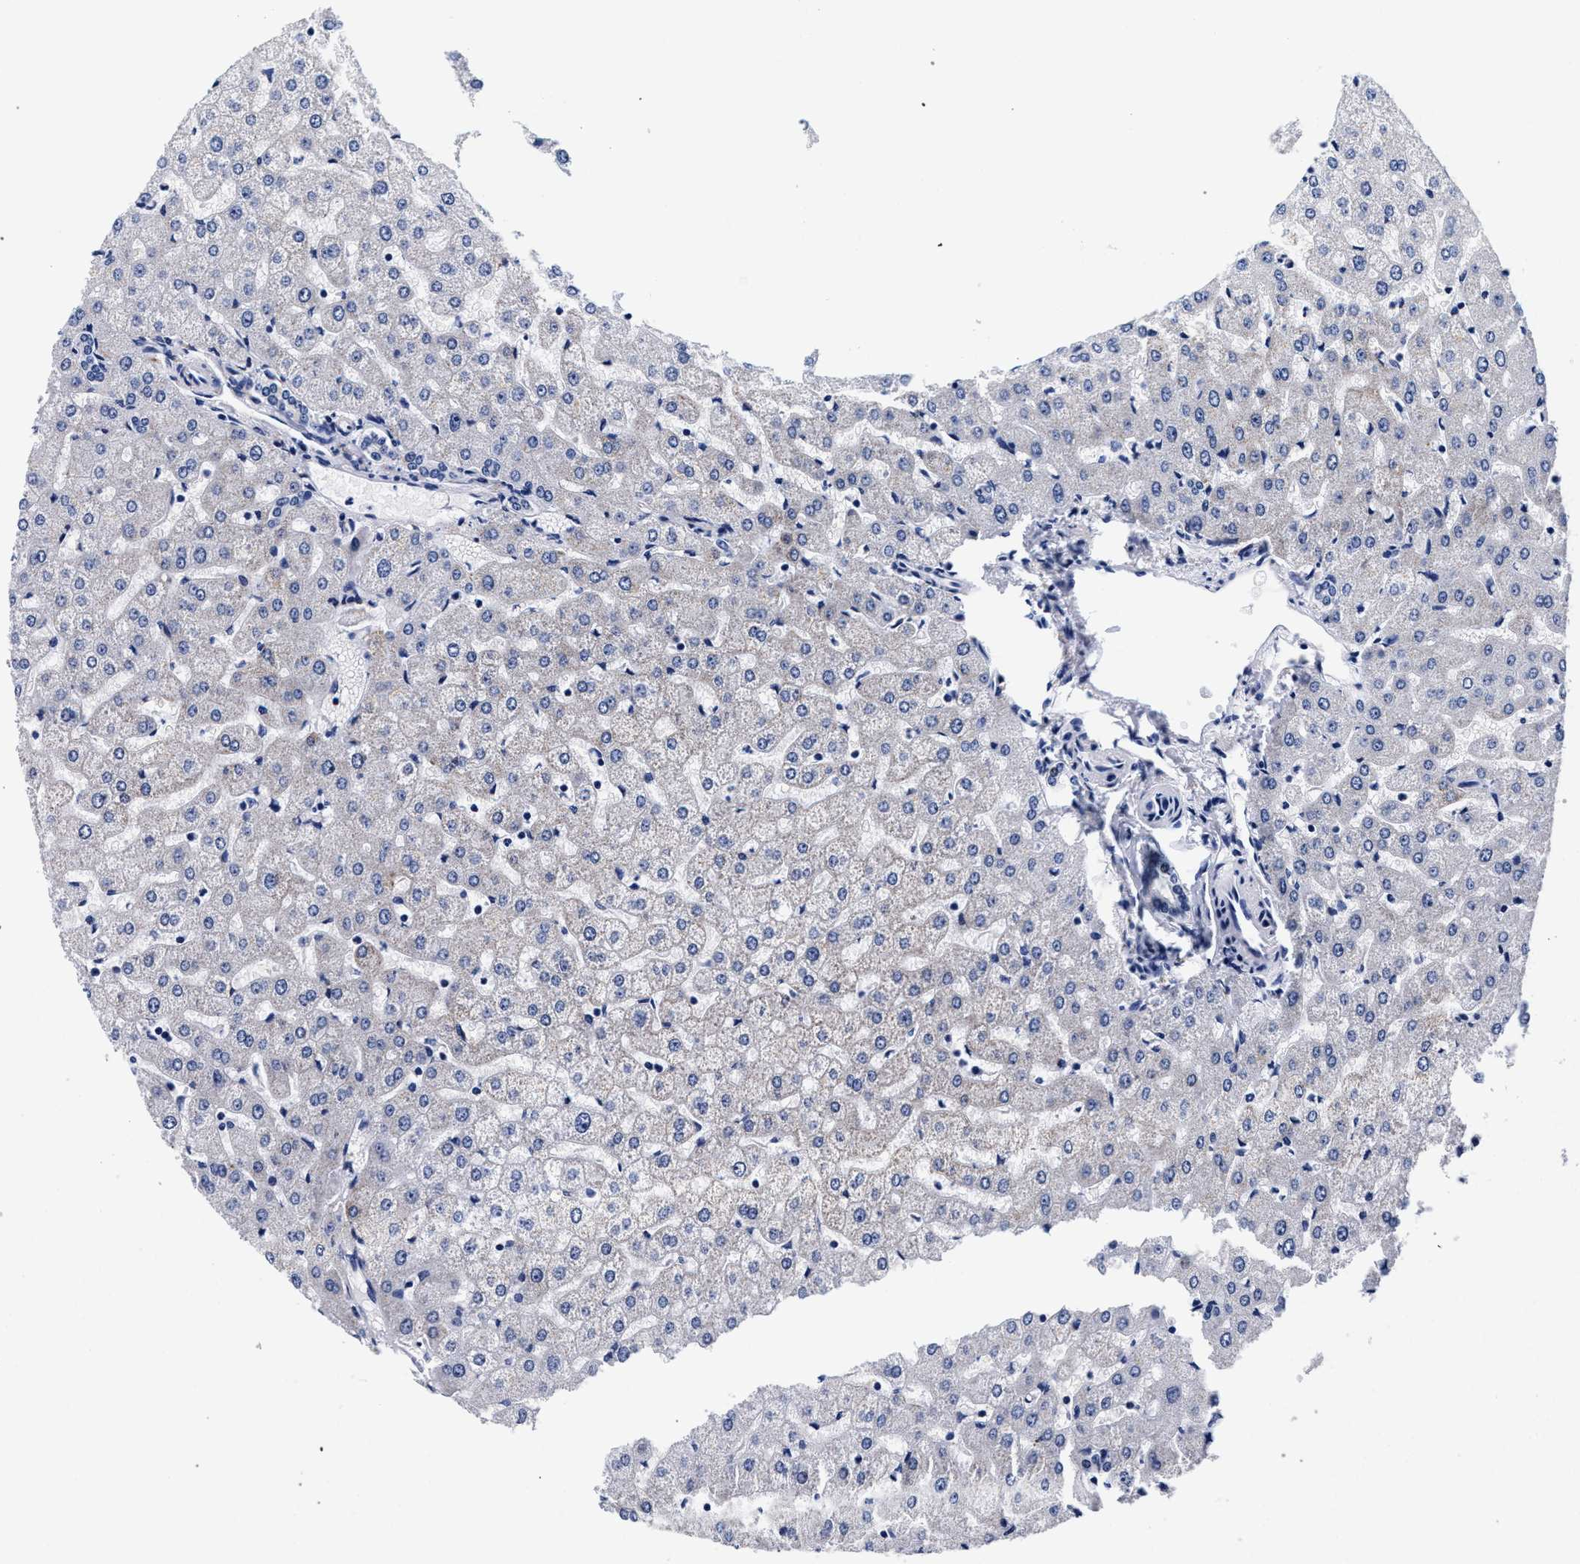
{"staining": {"intensity": "negative", "quantity": "none", "location": "none"}, "tissue": "liver", "cell_type": "Cholangiocytes", "image_type": "normal", "snomed": [{"axis": "morphology", "description": "Normal tissue, NOS"}, {"axis": "morphology", "description": "Fibrosis, NOS"}, {"axis": "topography", "description": "Liver"}], "caption": "Protein analysis of benign liver reveals no significant expression in cholangiocytes.", "gene": "RAB3B", "patient": {"sex": "female", "age": 29}}